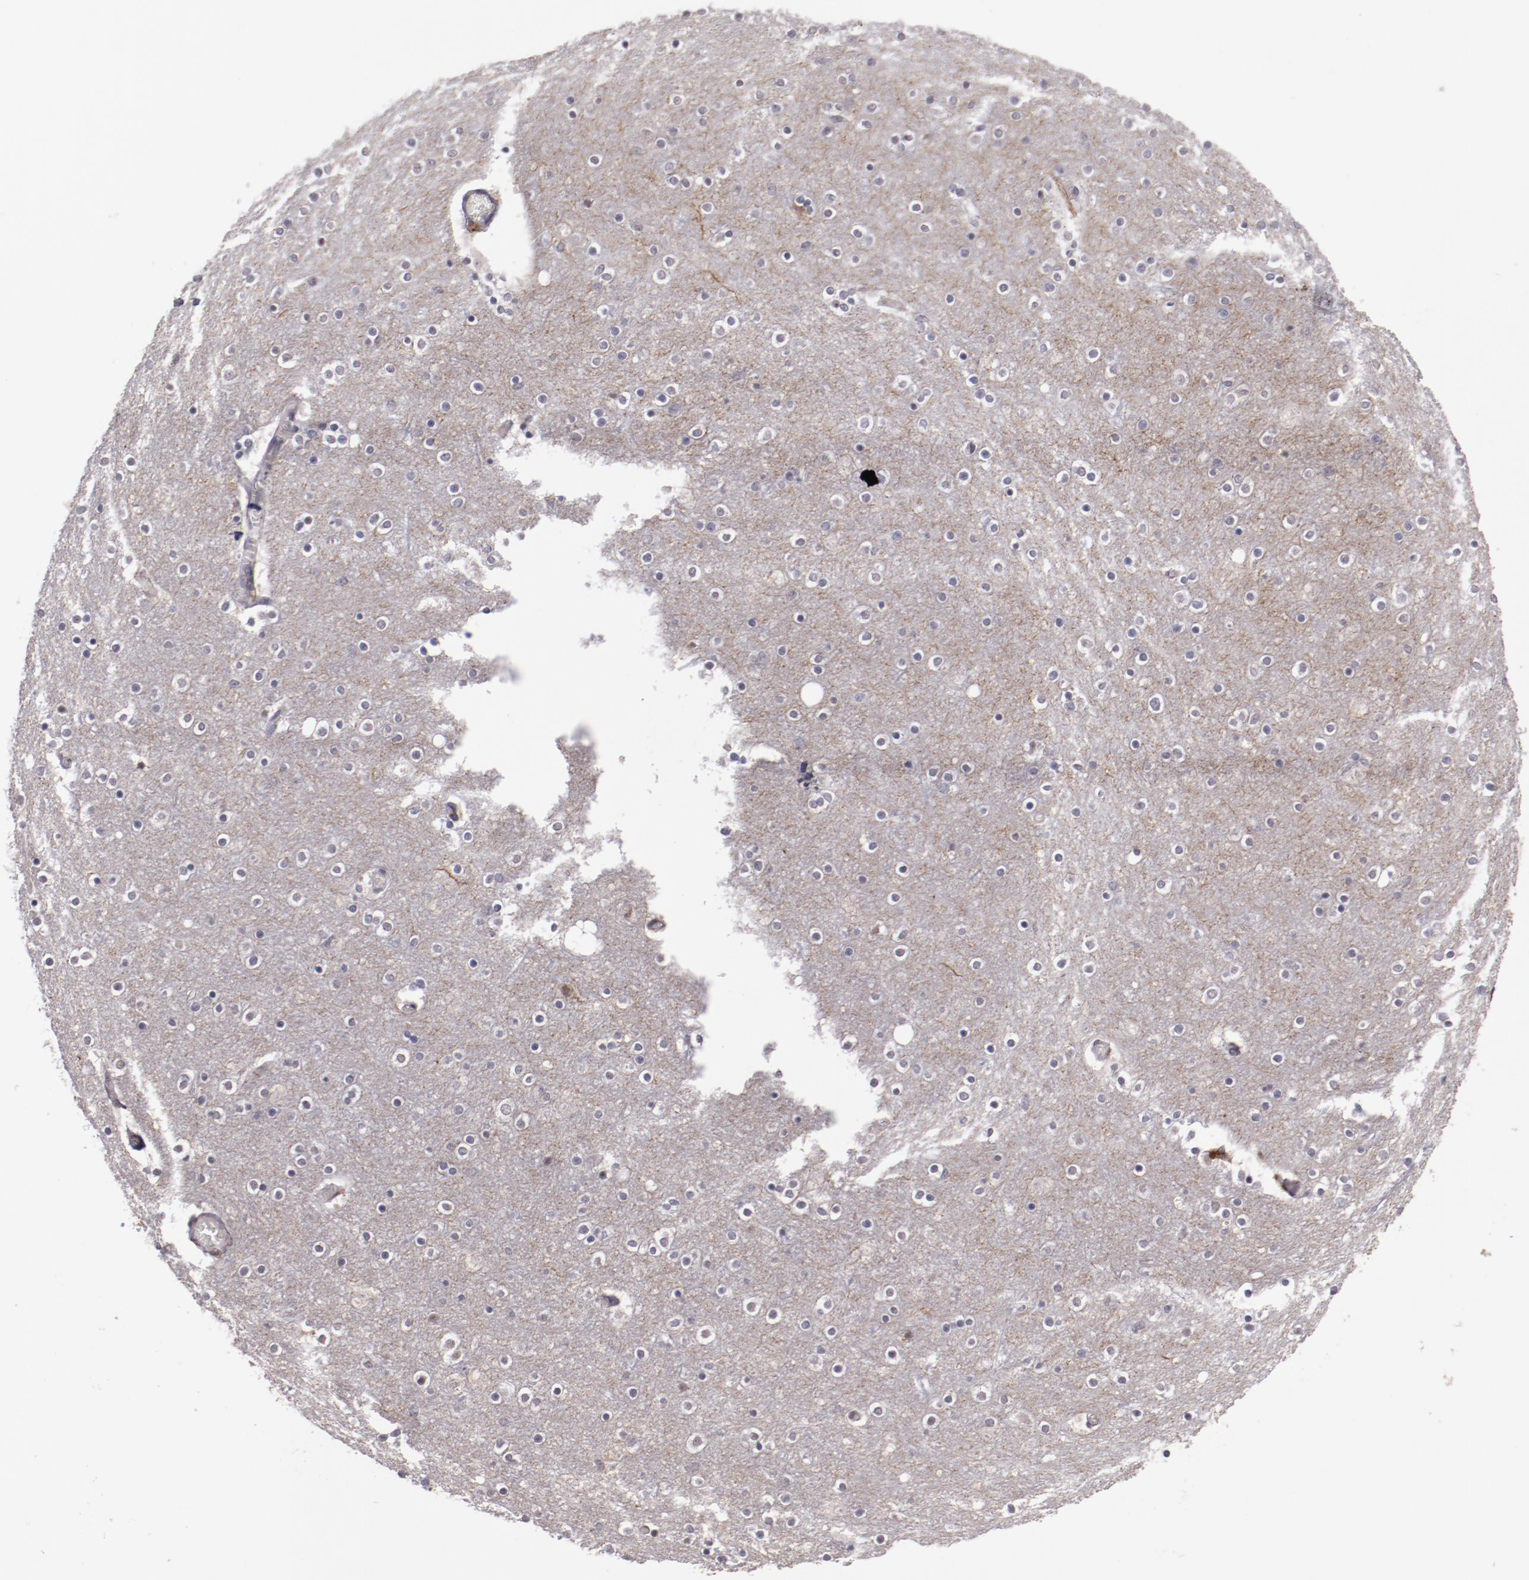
{"staining": {"intensity": "negative", "quantity": "none", "location": "none"}, "tissue": "cerebral cortex", "cell_type": "Endothelial cells", "image_type": "normal", "snomed": [{"axis": "morphology", "description": "Normal tissue, NOS"}, {"axis": "topography", "description": "Cerebral cortex"}], "caption": "Endothelial cells show no significant staining in normal cerebral cortex.", "gene": "NRXN3", "patient": {"sex": "female", "age": 54}}